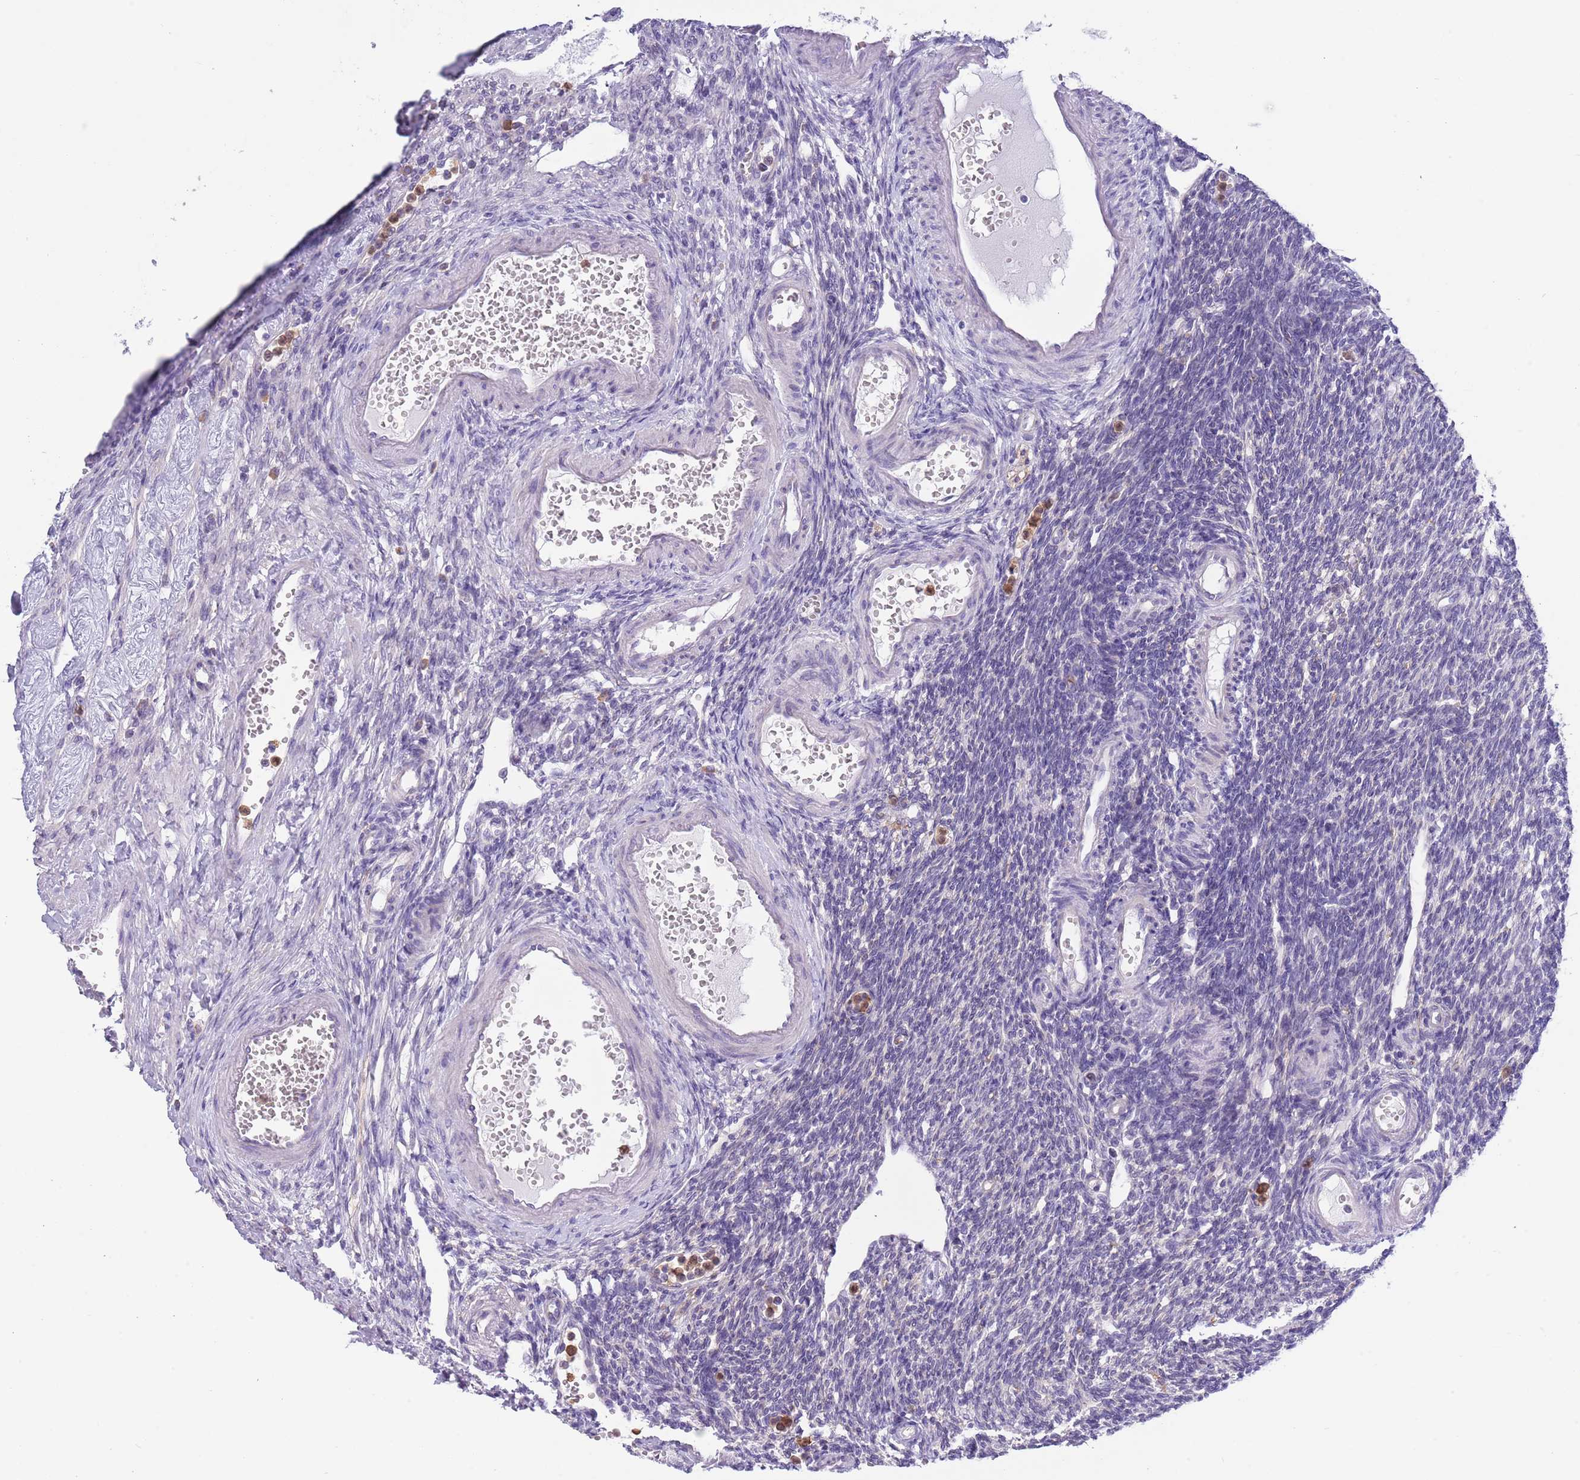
{"staining": {"intensity": "negative", "quantity": "none", "location": "none"}, "tissue": "ovary", "cell_type": "Ovarian stroma cells", "image_type": "normal", "snomed": [{"axis": "morphology", "description": "Normal tissue, NOS"}, {"axis": "morphology", "description": "Cyst, NOS"}, {"axis": "topography", "description": "Ovary"}], "caption": "Normal ovary was stained to show a protein in brown. There is no significant expression in ovarian stroma cells.", "gene": "ZFP2", "patient": {"sex": "female", "age": 33}}